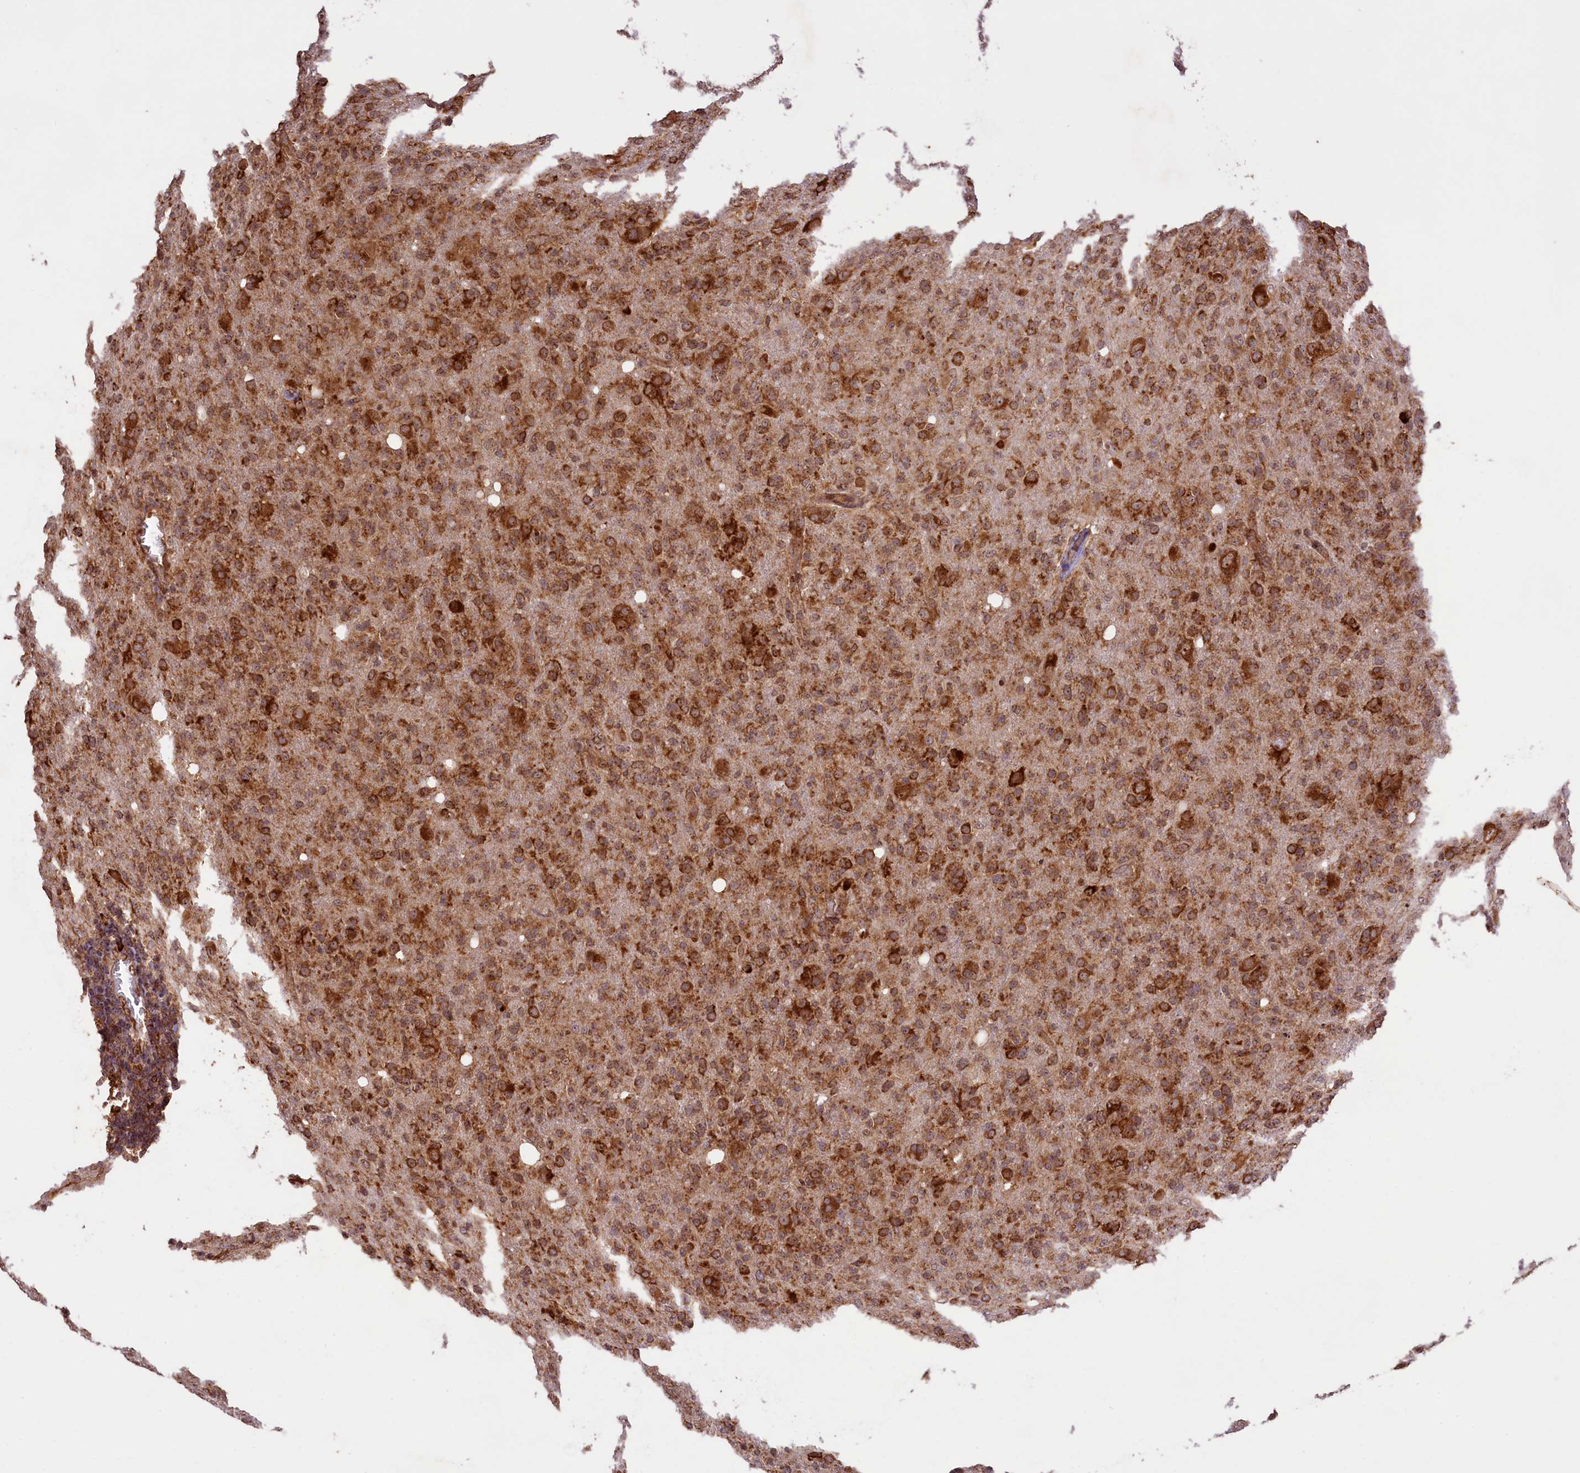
{"staining": {"intensity": "strong", "quantity": ">75%", "location": "cytoplasmic/membranous"}, "tissue": "glioma", "cell_type": "Tumor cells", "image_type": "cancer", "snomed": [{"axis": "morphology", "description": "Glioma, malignant, High grade"}, {"axis": "topography", "description": "Brain"}], "caption": "IHC (DAB (3,3'-diaminobenzidine)) staining of high-grade glioma (malignant) exhibits strong cytoplasmic/membranous protein positivity in approximately >75% of tumor cells.", "gene": "LARP4", "patient": {"sex": "female", "age": 57}}